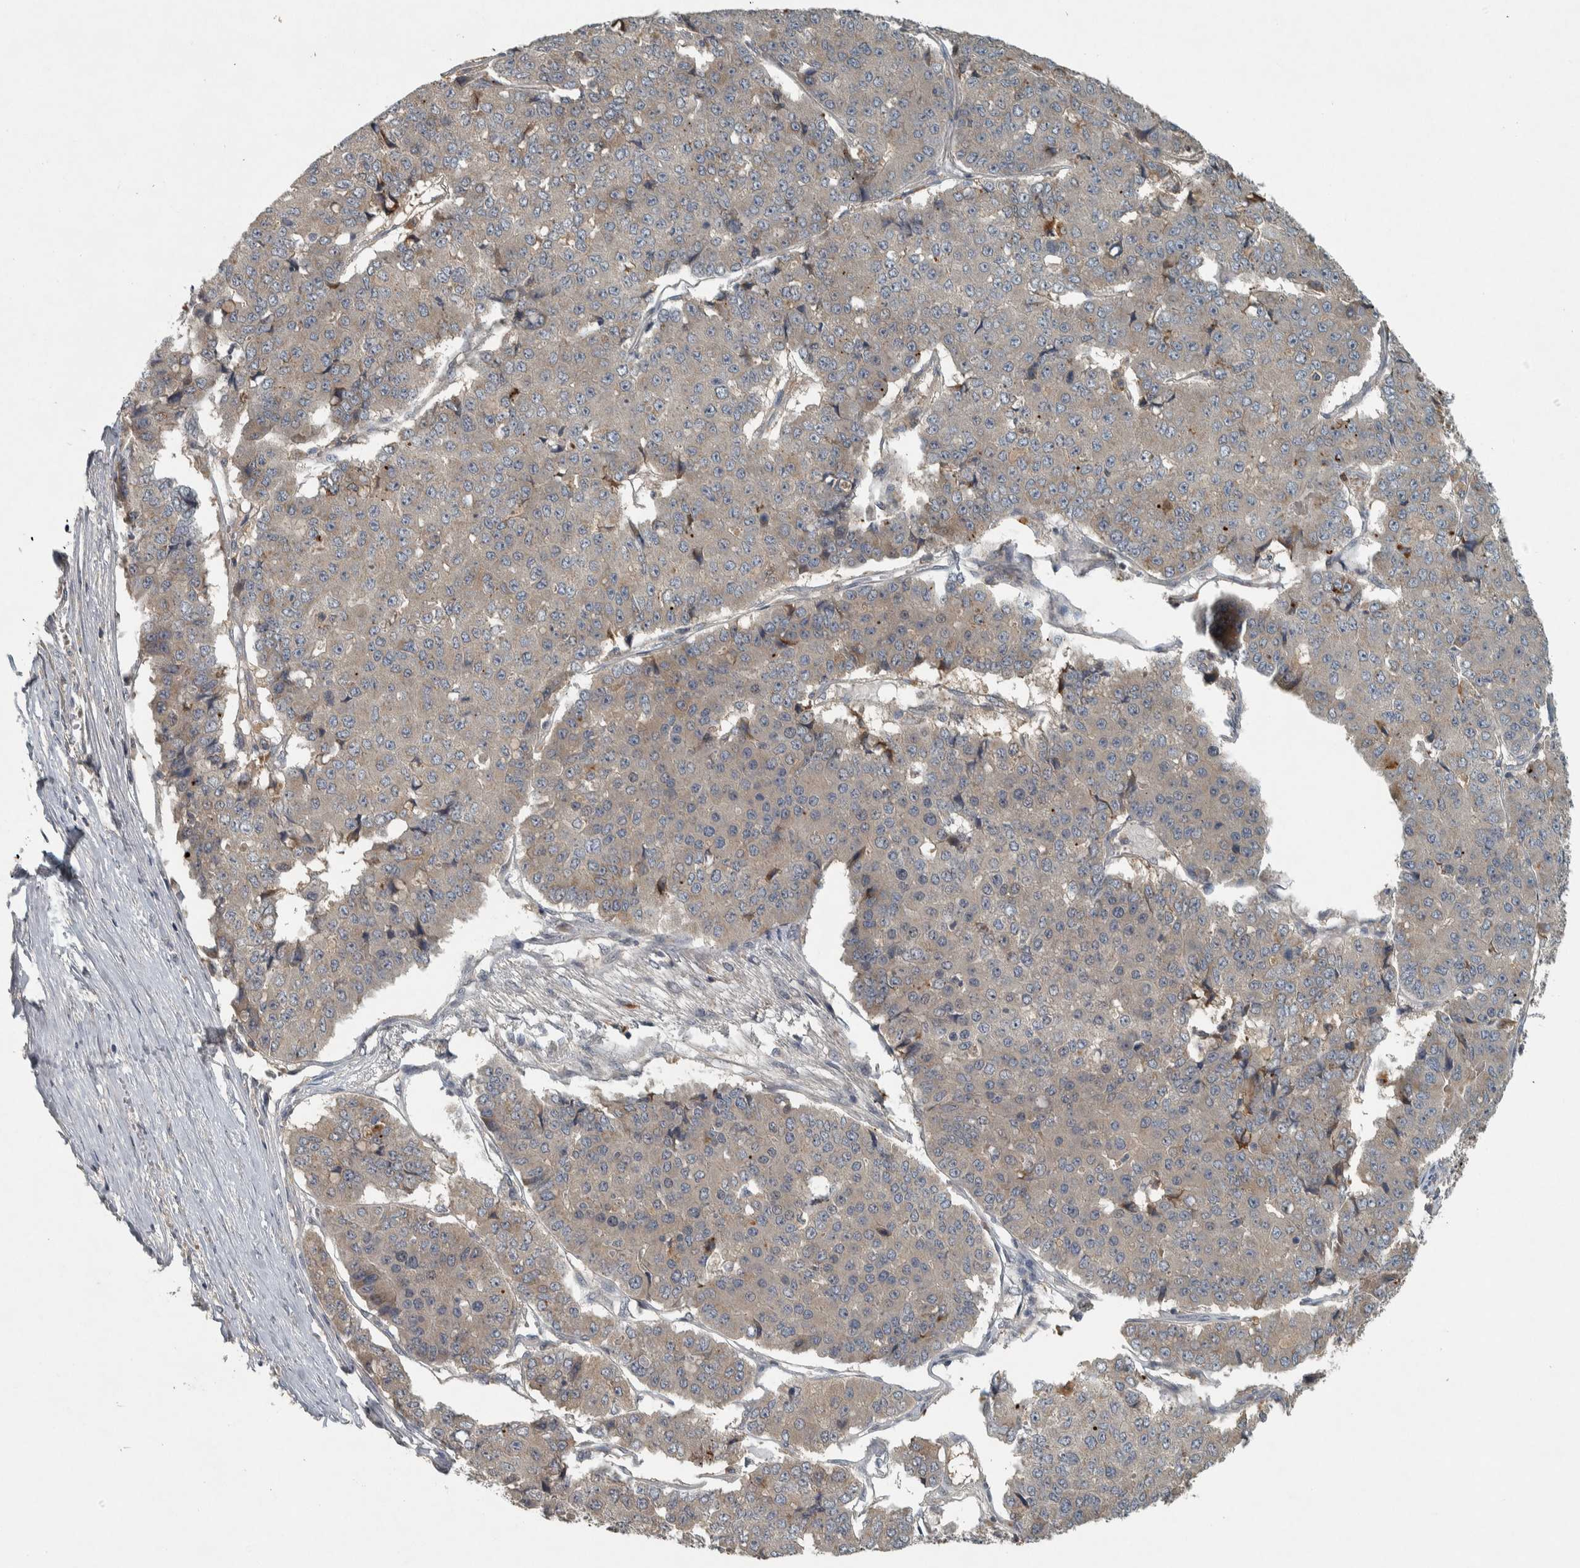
{"staining": {"intensity": "weak", "quantity": "<25%", "location": "cytoplasmic/membranous"}, "tissue": "pancreatic cancer", "cell_type": "Tumor cells", "image_type": "cancer", "snomed": [{"axis": "morphology", "description": "Adenocarcinoma, NOS"}, {"axis": "topography", "description": "Pancreas"}], "caption": "The histopathology image reveals no significant staining in tumor cells of pancreatic adenocarcinoma. (IHC, brightfield microscopy, high magnification).", "gene": "CLCN2", "patient": {"sex": "male", "age": 50}}